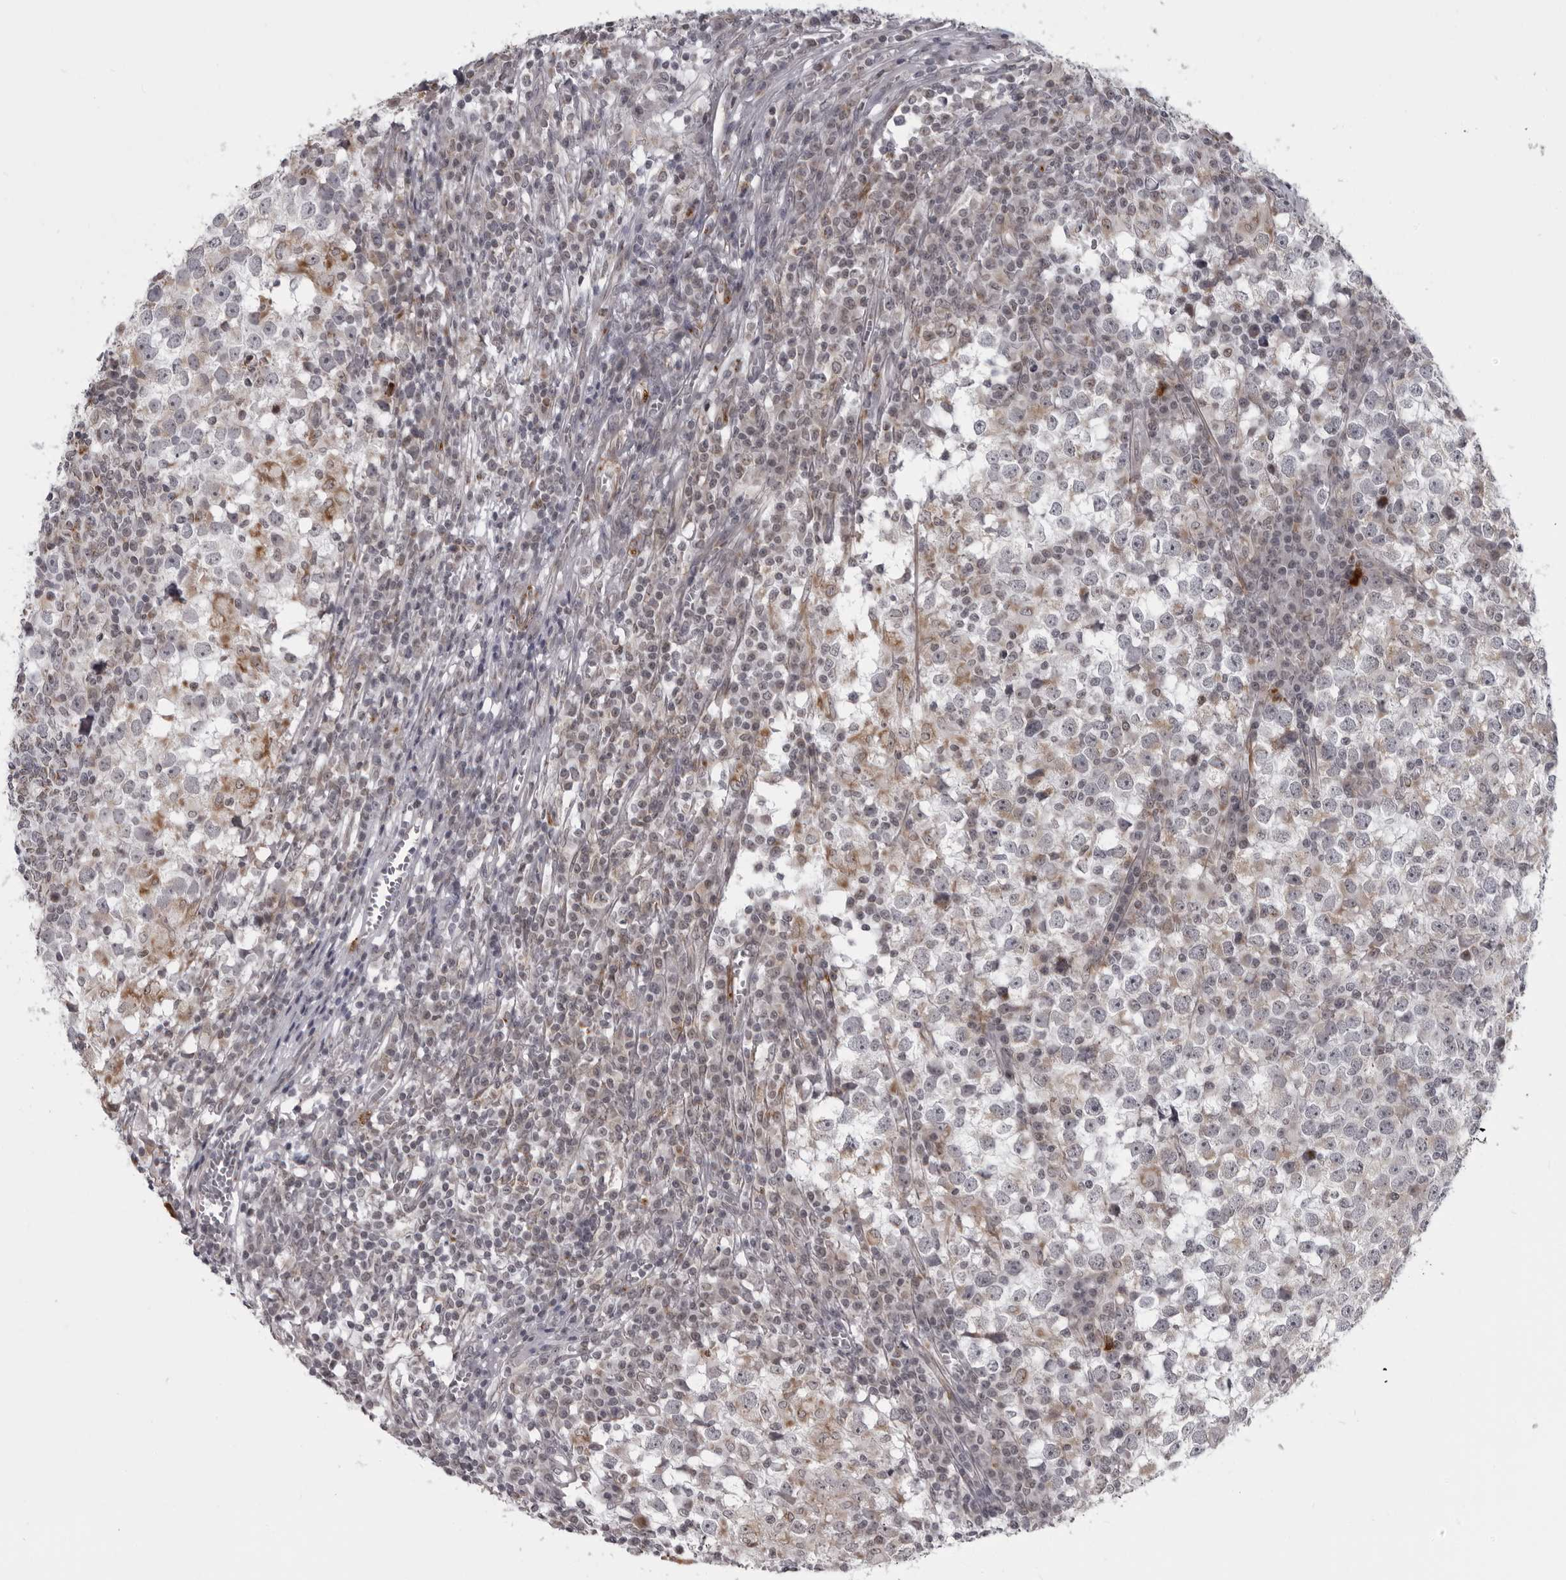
{"staining": {"intensity": "moderate", "quantity": "<25%", "location": "cytoplasmic/membranous"}, "tissue": "testis cancer", "cell_type": "Tumor cells", "image_type": "cancer", "snomed": [{"axis": "morphology", "description": "Seminoma, NOS"}, {"axis": "topography", "description": "Testis"}], "caption": "Seminoma (testis) was stained to show a protein in brown. There is low levels of moderate cytoplasmic/membranous expression in approximately <25% of tumor cells. Immunohistochemistry stains the protein of interest in brown and the nuclei are stained blue.", "gene": "RTCA", "patient": {"sex": "male", "age": 65}}